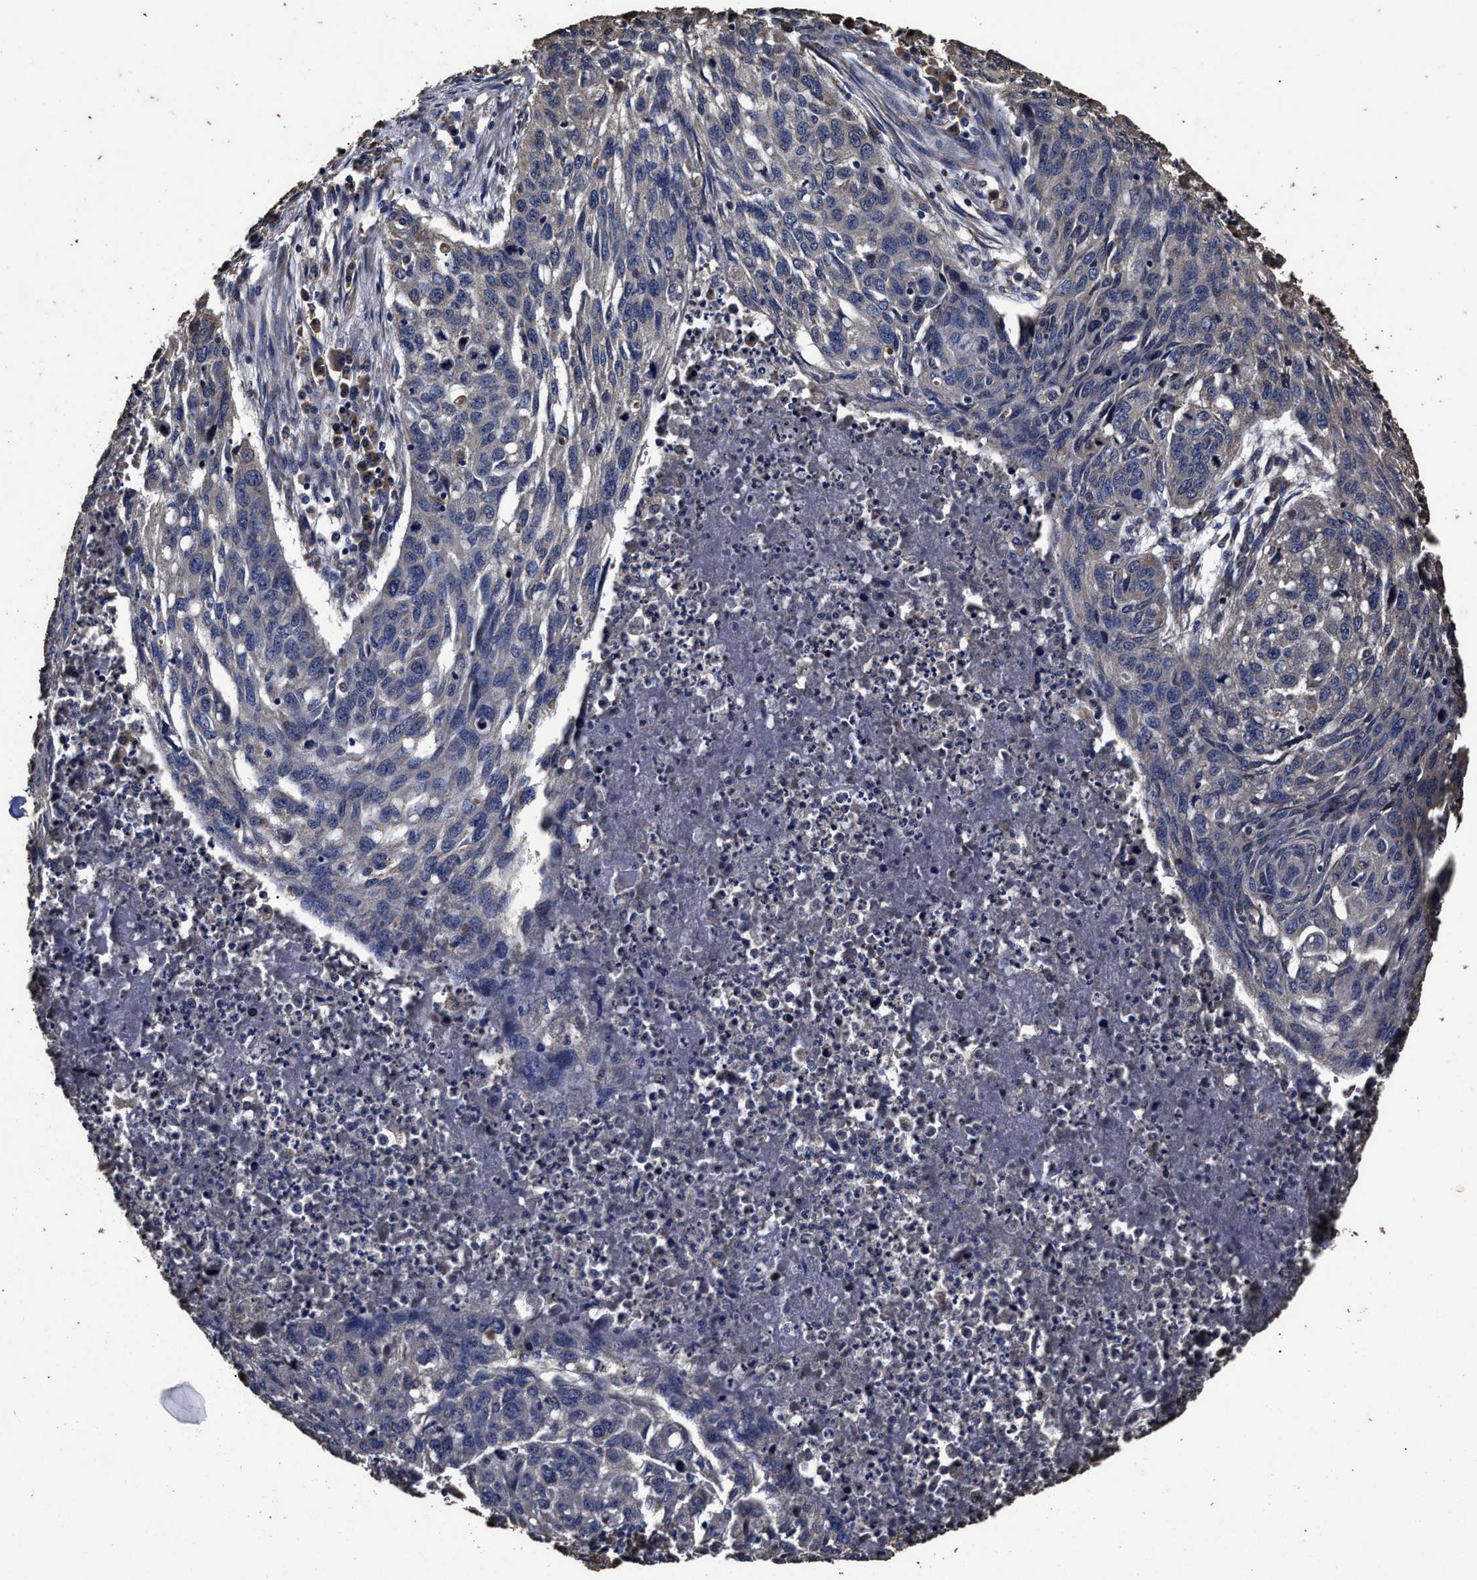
{"staining": {"intensity": "negative", "quantity": "none", "location": "none"}, "tissue": "lung cancer", "cell_type": "Tumor cells", "image_type": "cancer", "snomed": [{"axis": "morphology", "description": "Squamous cell carcinoma, NOS"}, {"axis": "topography", "description": "Lung"}], "caption": "IHC micrograph of lung squamous cell carcinoma stained for a protein (brown), which shows no staining in tumor cells.", "gene": "PPM1K", "patient": {"sex": "female", "age": 63}}